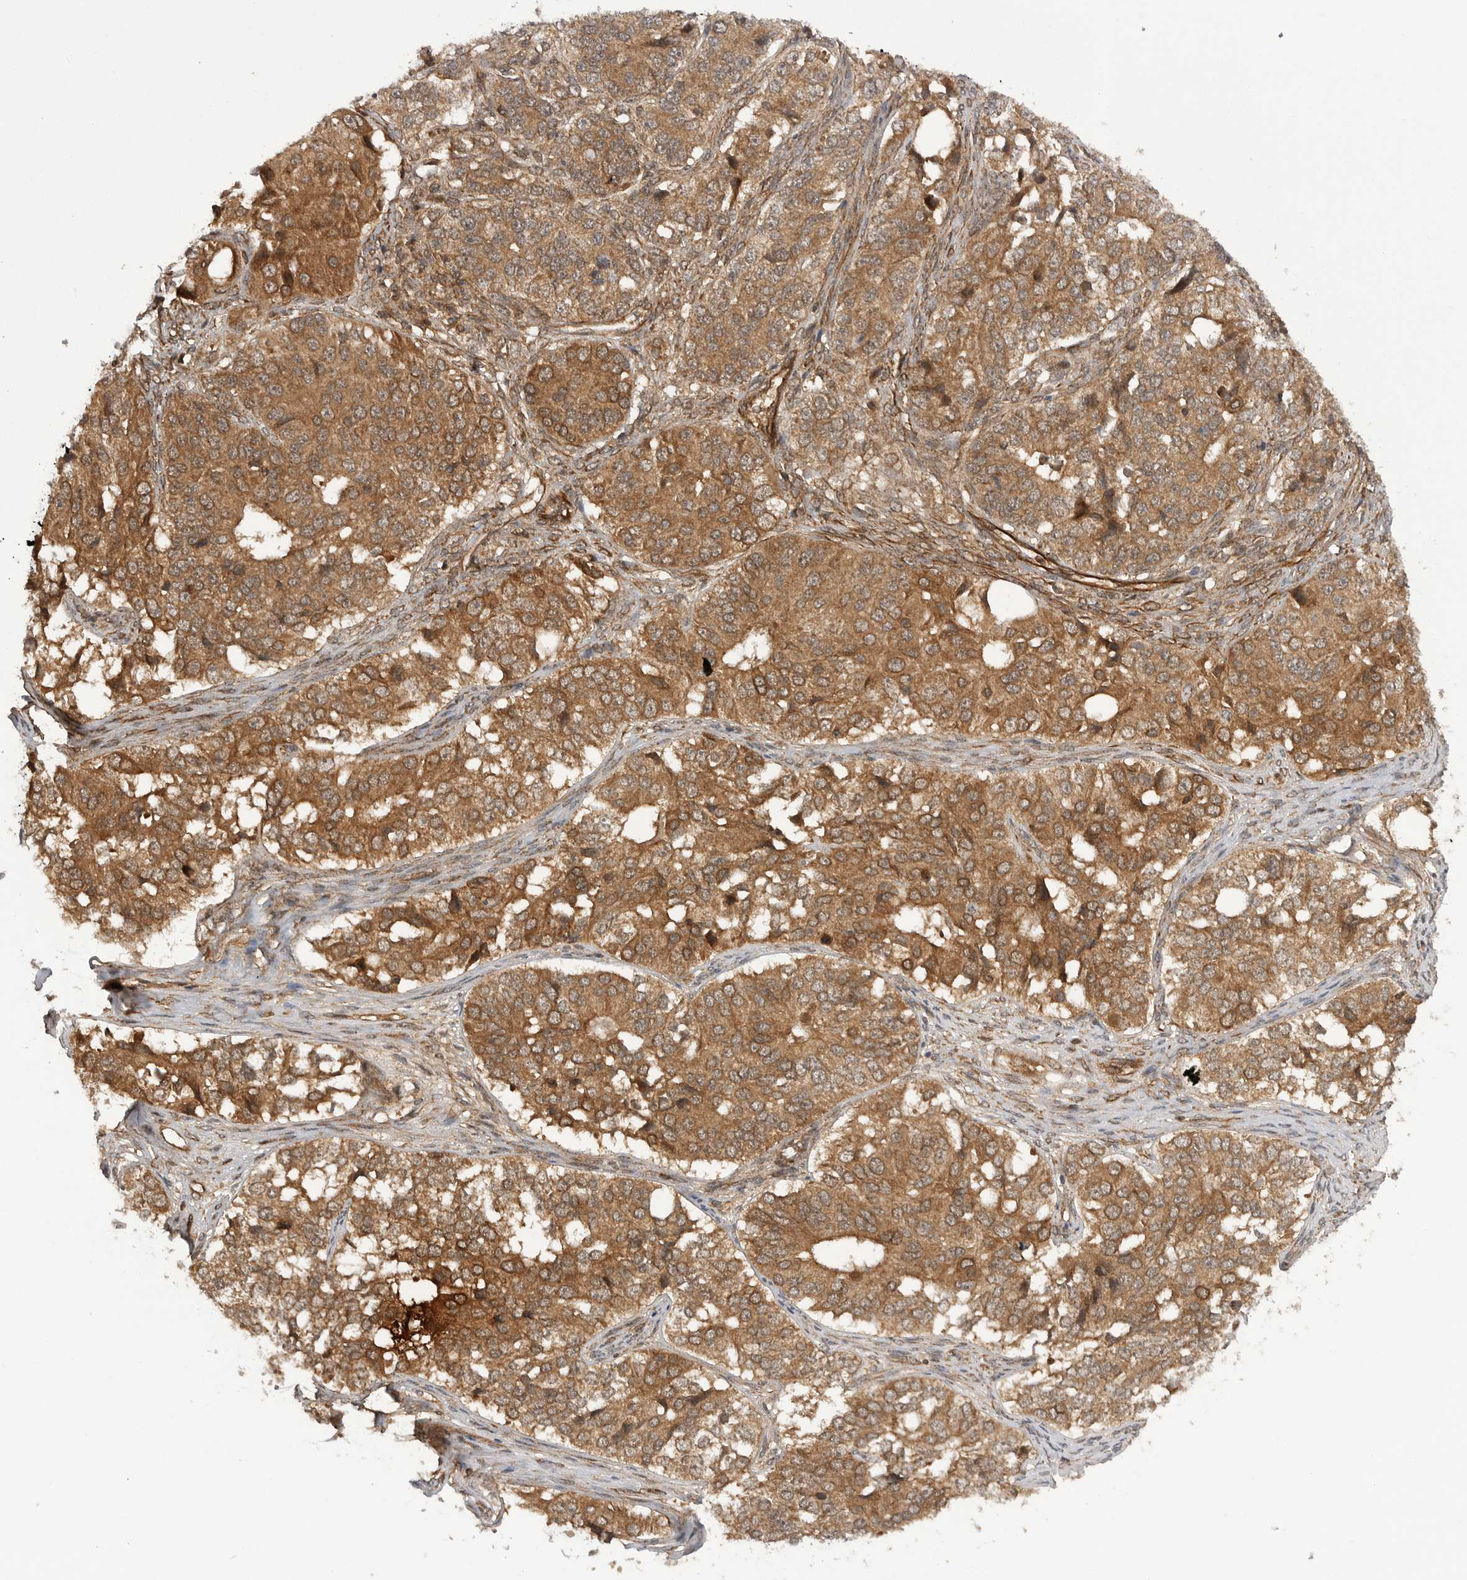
{"staining": {"intensity": "moderate", "quantity": ">75%", "location": "cytoplasmic/membranous"}, "tissue": "ovarian cancer", "cell_type": "Tumor cells", "image_type": "cancer", "snomed": [{"axis": "morphology", "description": "Carcinoma, endometroid"}, {"axis": "topography", "description": "Ovary"}], "caption": "Approximately >75% of tumor cells in ovarian cancer show moderate cytoplasmic/membranous protein expression as visualized by brown immunohistochemical staining.", "gene": "PRDX4", "patient": {"sex": "female", "age": 51}}